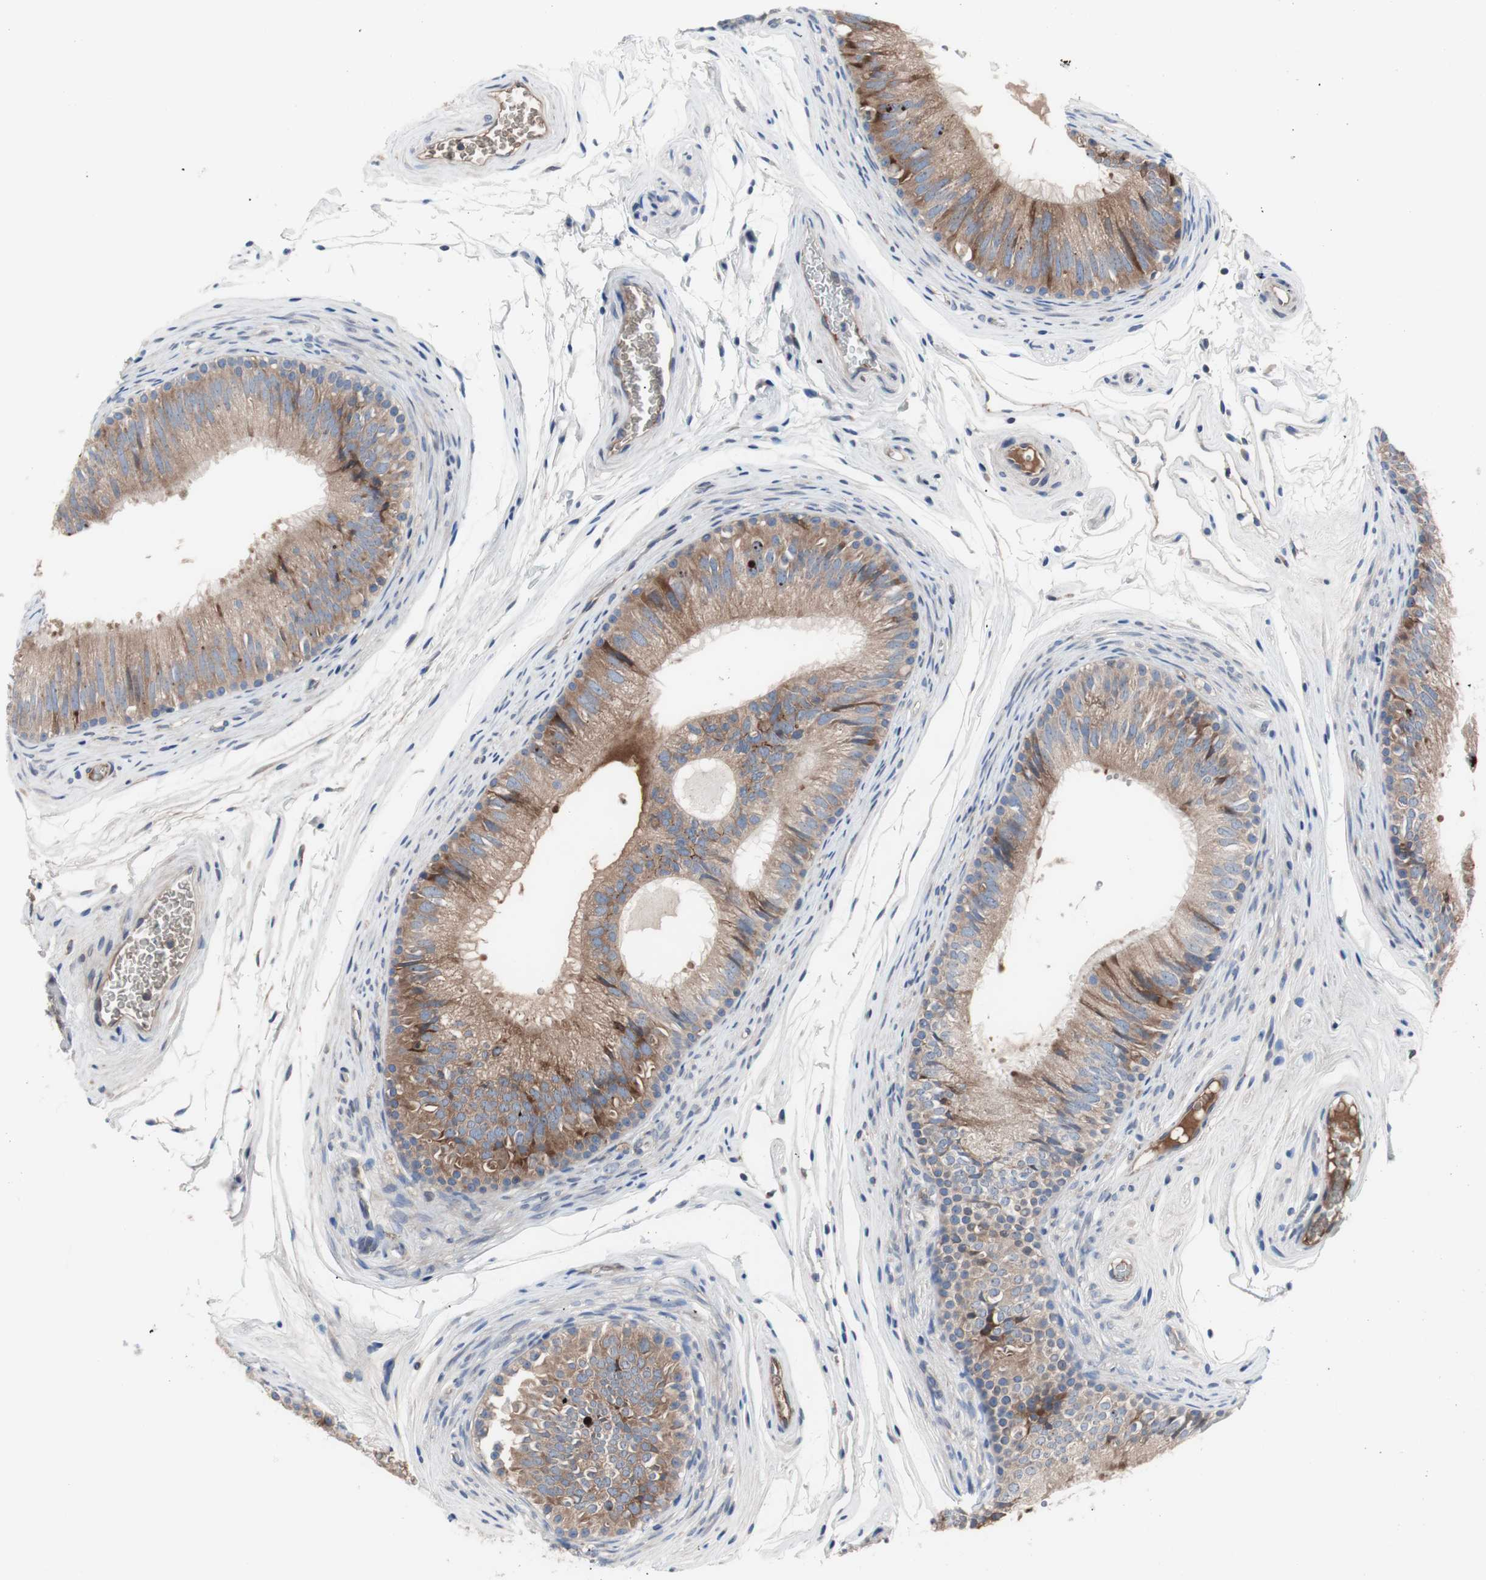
{"staining": {"intensity": "weak", "quantity": ">75%", "location": "cytoplasmic/membranous"}, "tissue": "epididymis", "cell_type": "Glandular cells", "image_type": "normal", "snomed": [{"axis": "morphology", "description": "Normal tissue, NOS"}, {"axis": "topography", "description": "Epididymis"}], "caption": "Epididymis stained for a protein demonstrates weak cytoplasmic/membranous positivity in glandular cells. (DAB (3,3'-diaminobenzidine) IHC, brown staining for protein, blue staining for nuclei).", "gene": "KANSL1", "patient": {"sex": "male", "age": 36}}